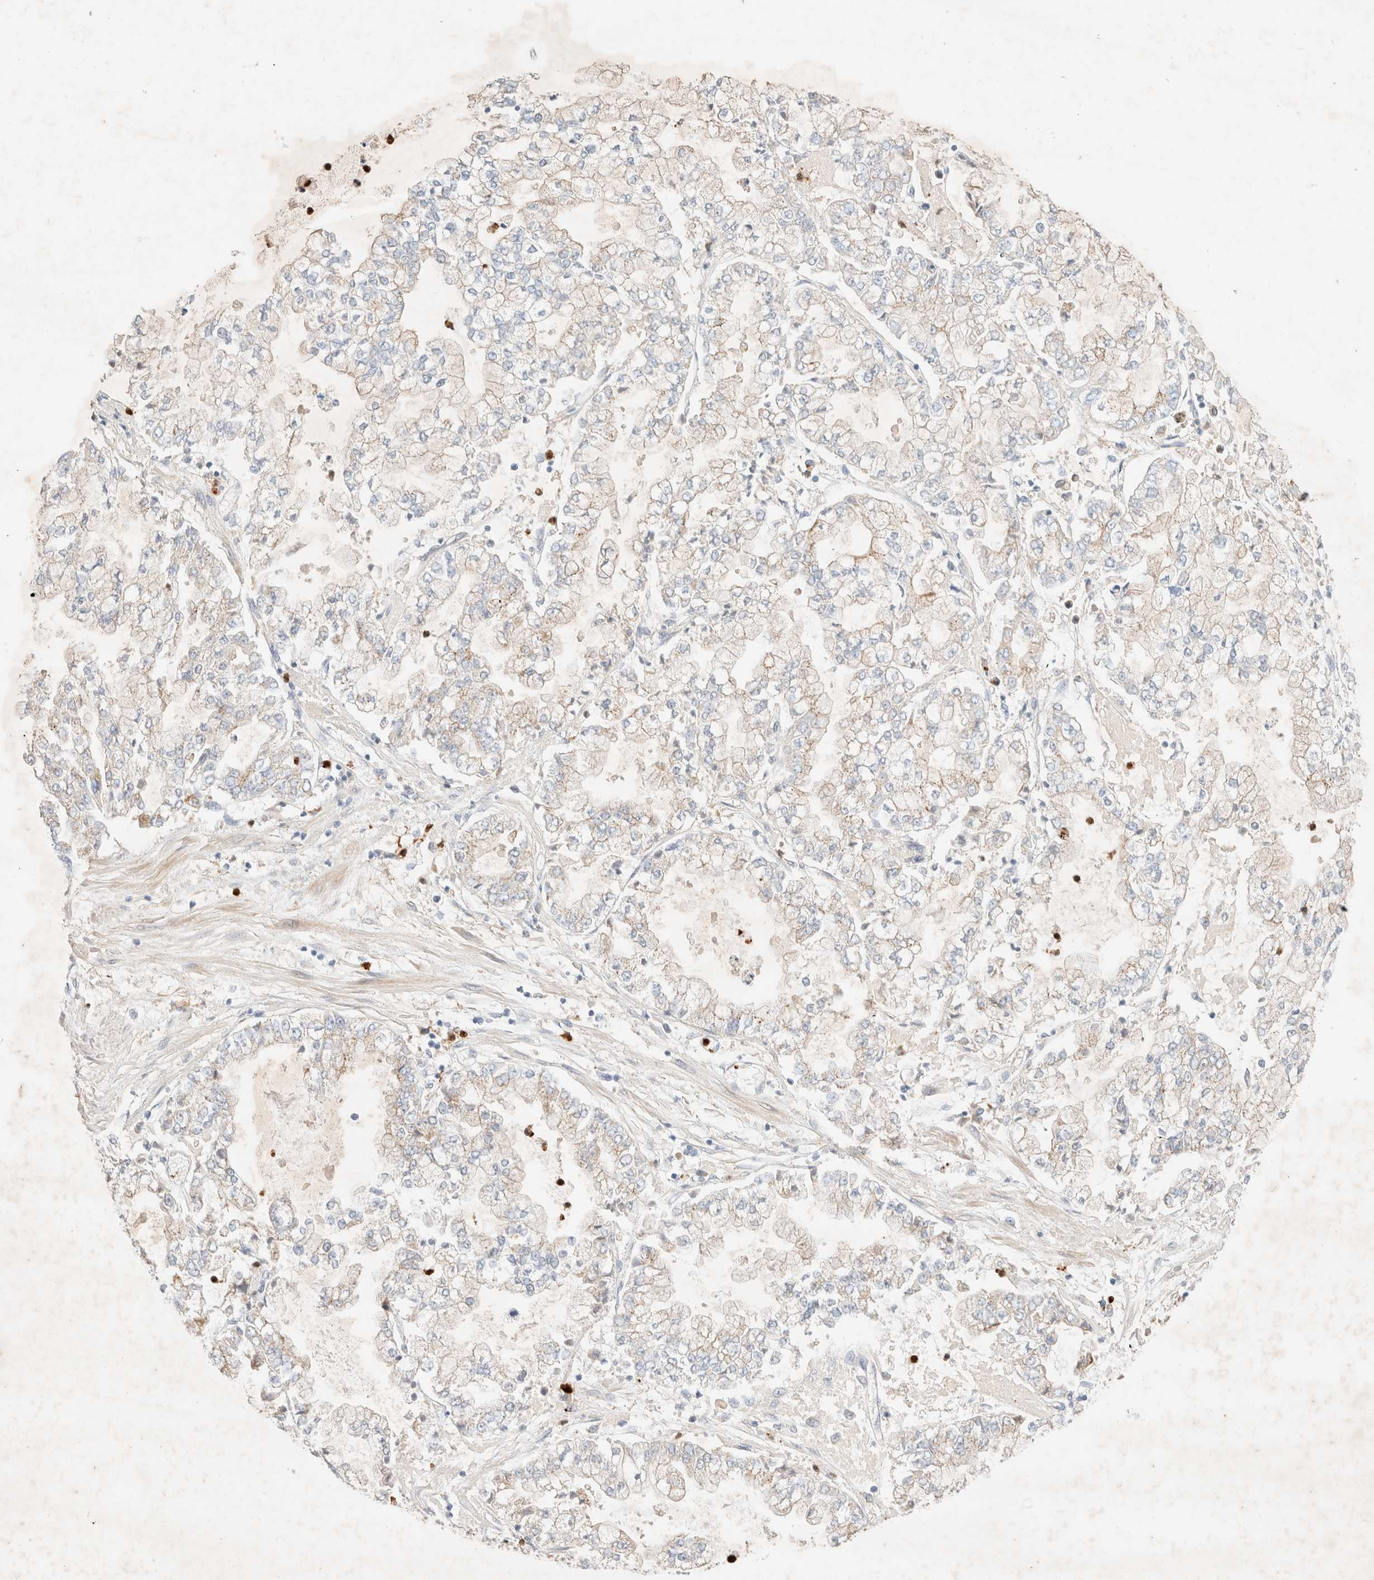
{"staining": {"intensity": "negative", "quantity": "none", "location": "none"}, "tissue": "stomach cancer", "cell_type": "Tumor cells", "image_type": "cancer", "snomed": [{"axis": "morphology", "description": "Adenocarcinoma, NOS"}, {"axis": "topography", "description": "Stomach"}], "caption": "This is an immunohistochemistry (IHC) histopathology image of human stomach cancer (adenocarcinoma). There is no positivity in tumor cells.", "gene": "SGSM2", "patient": {"sex": "male", "age": 76}}